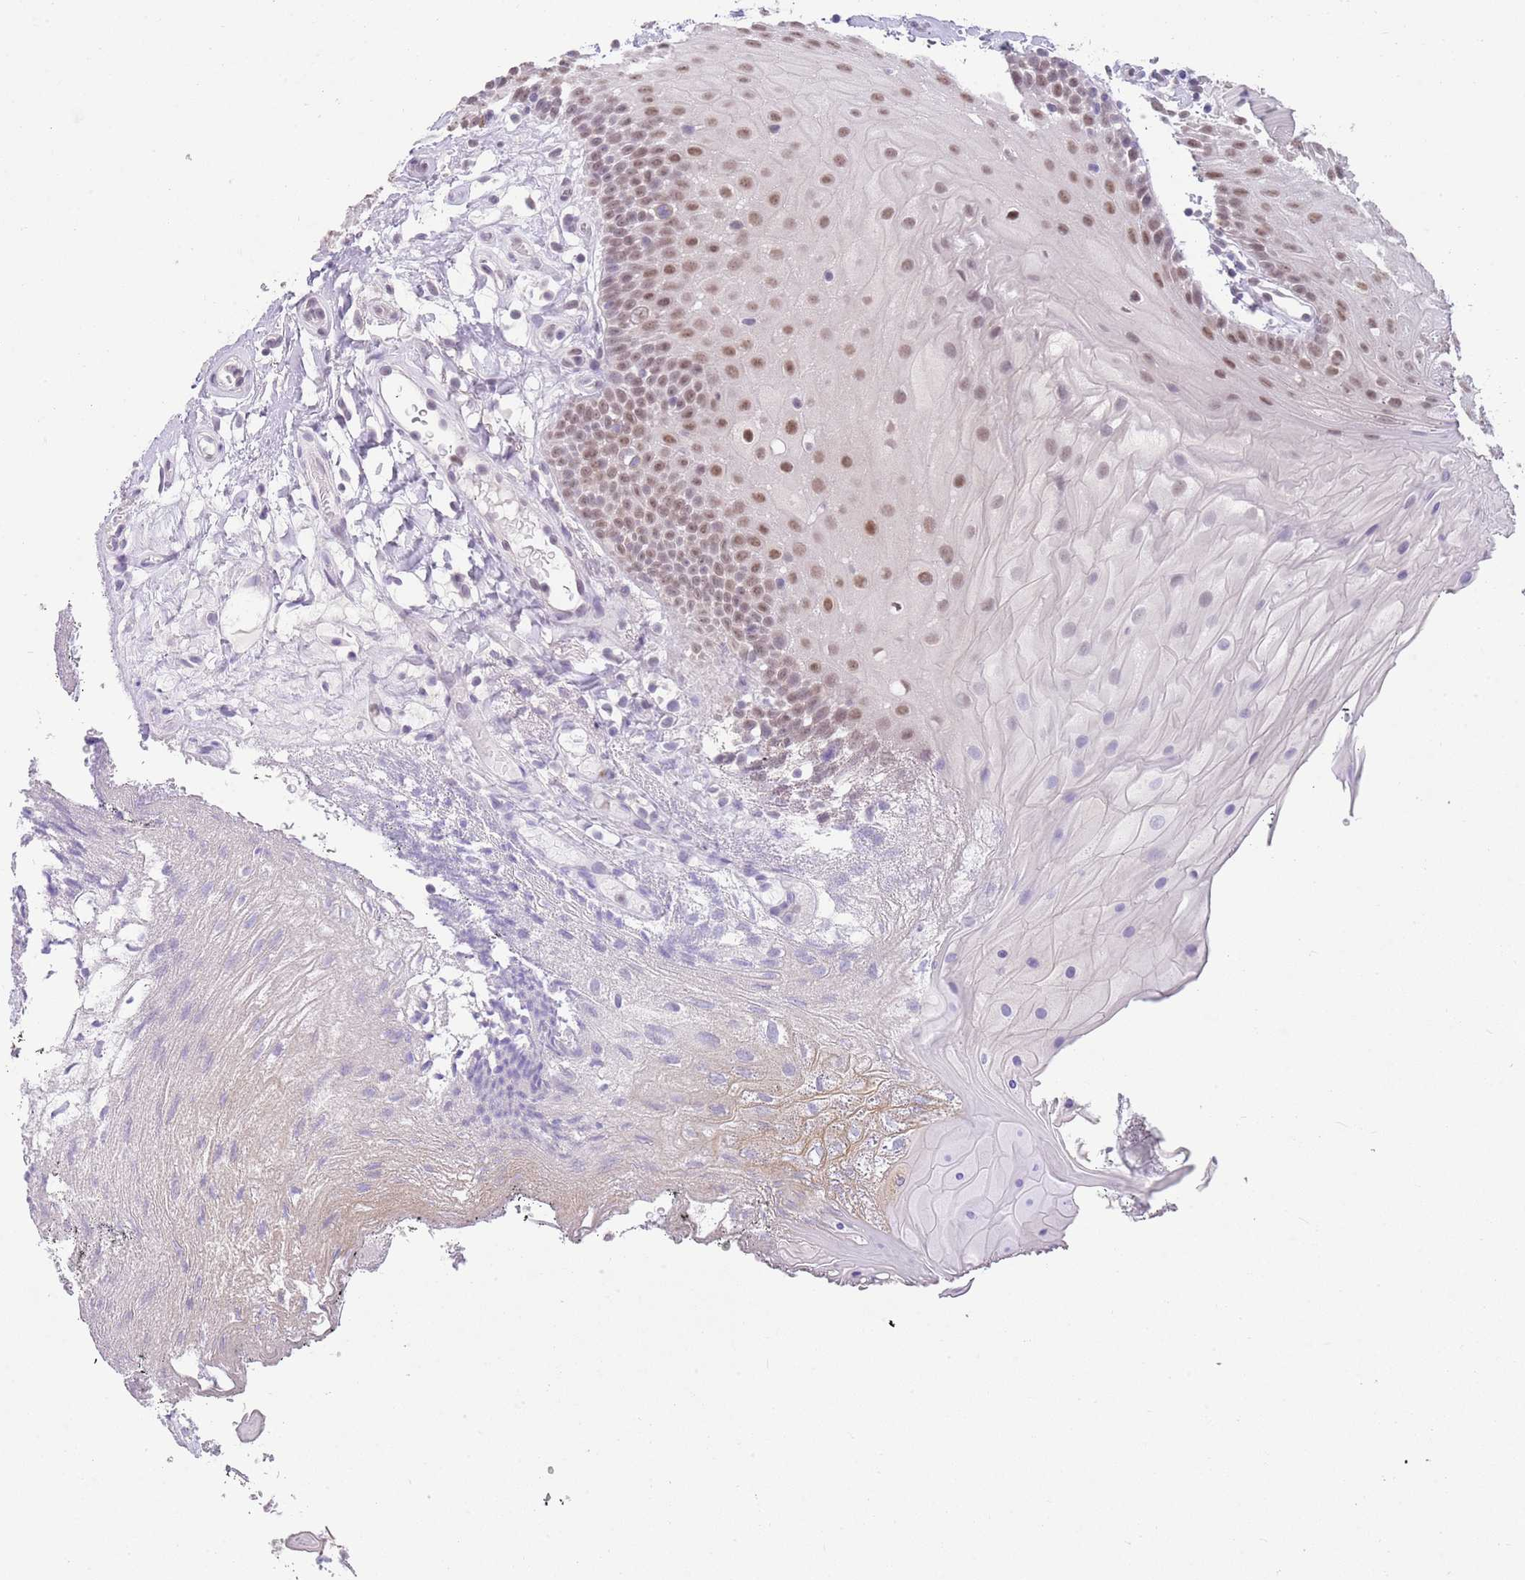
{"staining": {"intensity": "moderate", "quantity": "25%-75%", "location": "nuclear"}, "tissue": "oral mucosa", "cell_type": "Squamous epithelial cells", "image_type": "normal", "snomed": [{"axis": "morphology", "description": "Normal tissue, NOS"}, {"axis": "topography", "description": "Oral tissue"}], "caption": "High-power microscopy captured an immunohistochemistry (IHC) micrograph of unremarkable oral mucosa, revealing moderate nuclear expression in about 25%-75% of squamous epithelial cells. The protein is shown in brown color, while the nuclei are stained blue.", "gene": "SEPHS2", "patient": {"sex": "female", "age": 80}}